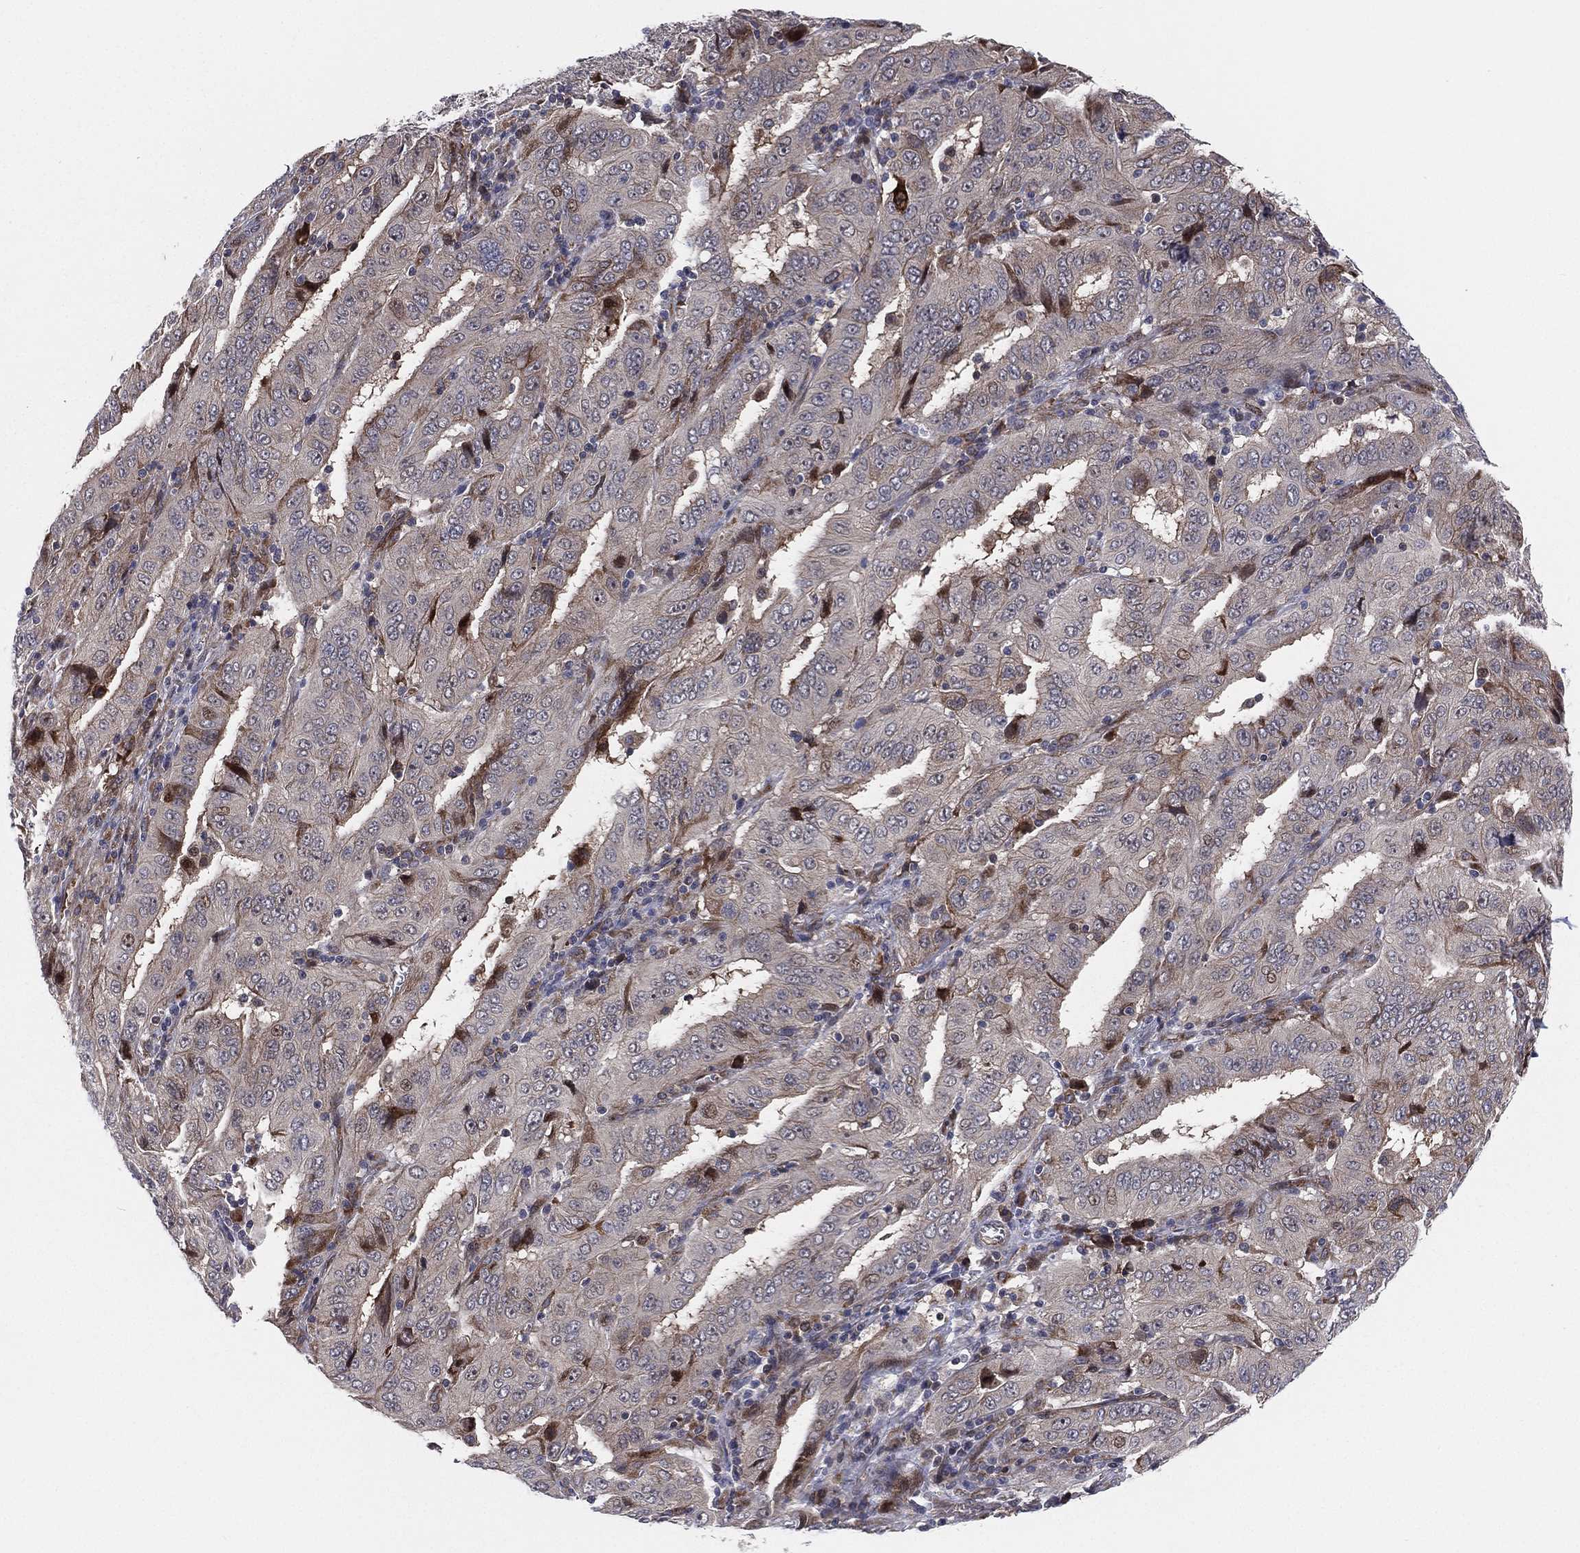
{"staining": {"intensity": "moderate", "quantity": "25%-75%", "location": "cytoplasmic/membranous"}, "tissue": "pancreatic cancer", "cell_type": "Tumor cells", "image_type": "cancer", "snomed": [{"axis": "morphology", "description": "Adenocarcinoma, NOS"}, {"axis": "topography", "description": "Pancreas"}], "caption": "Moderate cytoplasmic/membranous expression is appreciated in approximately 25%-75% of tumor cells in pancreatic adenocarcinoma. (Stains: DAB (3,3'-diaminobenzidine) in brown, nuclei in blue, Microscopy: brightfield microscopy at high magnification).", "gene": "UTP14A", "patient": {"sex": "male", "age": 63}}